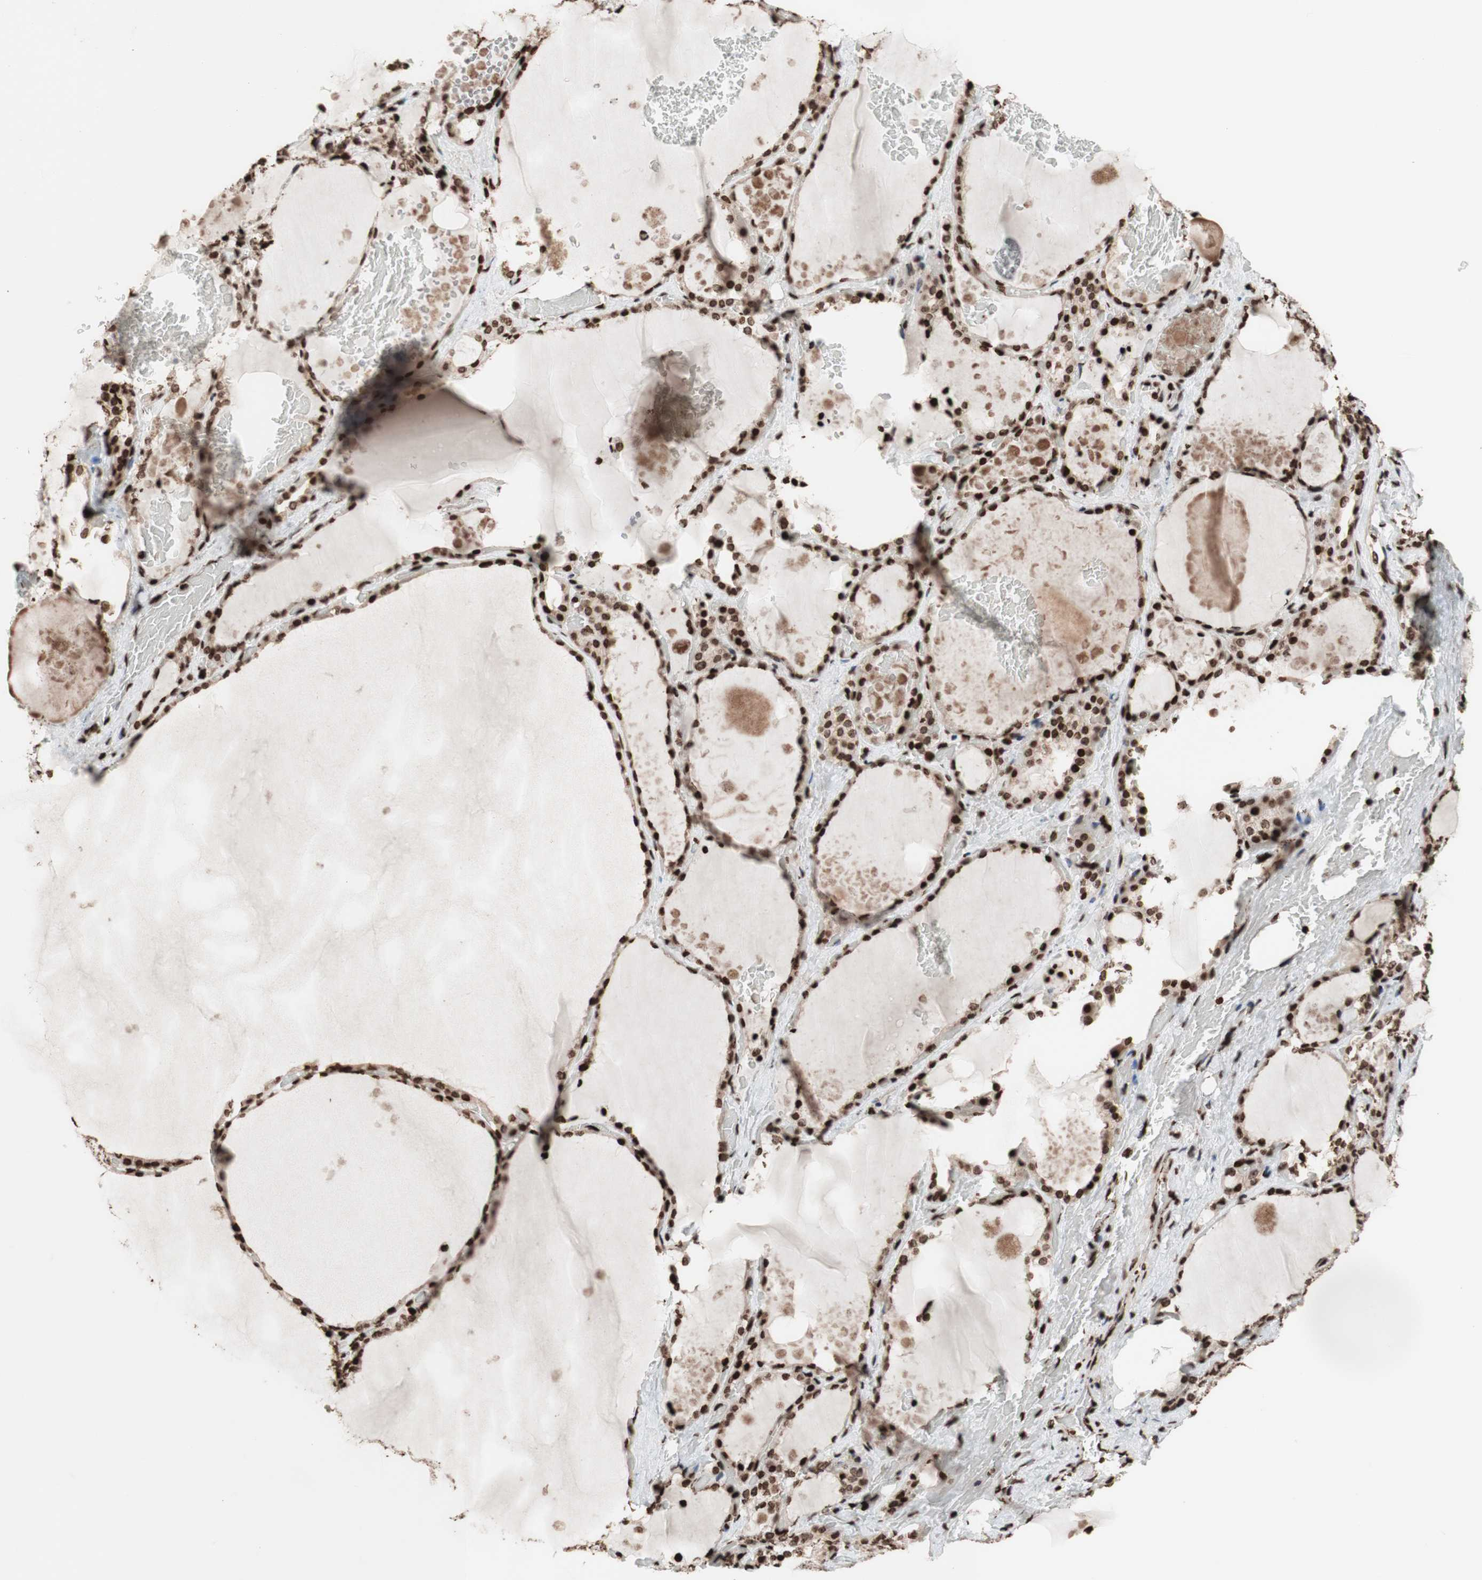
{"staining": {"intensity": "strong", "quantity": ">75%", "location": "cytoplasmic/membranous,nuclear"}, "tissue": "thyroid gland", "cell_type": "Glandular cells", "image_type": "normal", "snomed": [{"axis": "morphology", "description": "Normal tissue, NOS"}, {"axis": "topography", "description": "Thyroid gland"}], "caption": "A high-resolution photomicrograph shows immunohistochemistry (IHC) staining of benign thyroid gland, which exhibits strong cytoplasmic/membranous,nuclear positivity in approximately >75% of glandular cells. The staining was performed using DAB (3,3'-diaminobenzidine), with brown indicating positive protein expression. Nuclei are stained blue with hematoxylin.", "gene": "NCAPD2", "patient": {"sex": "male", "age": 61}}